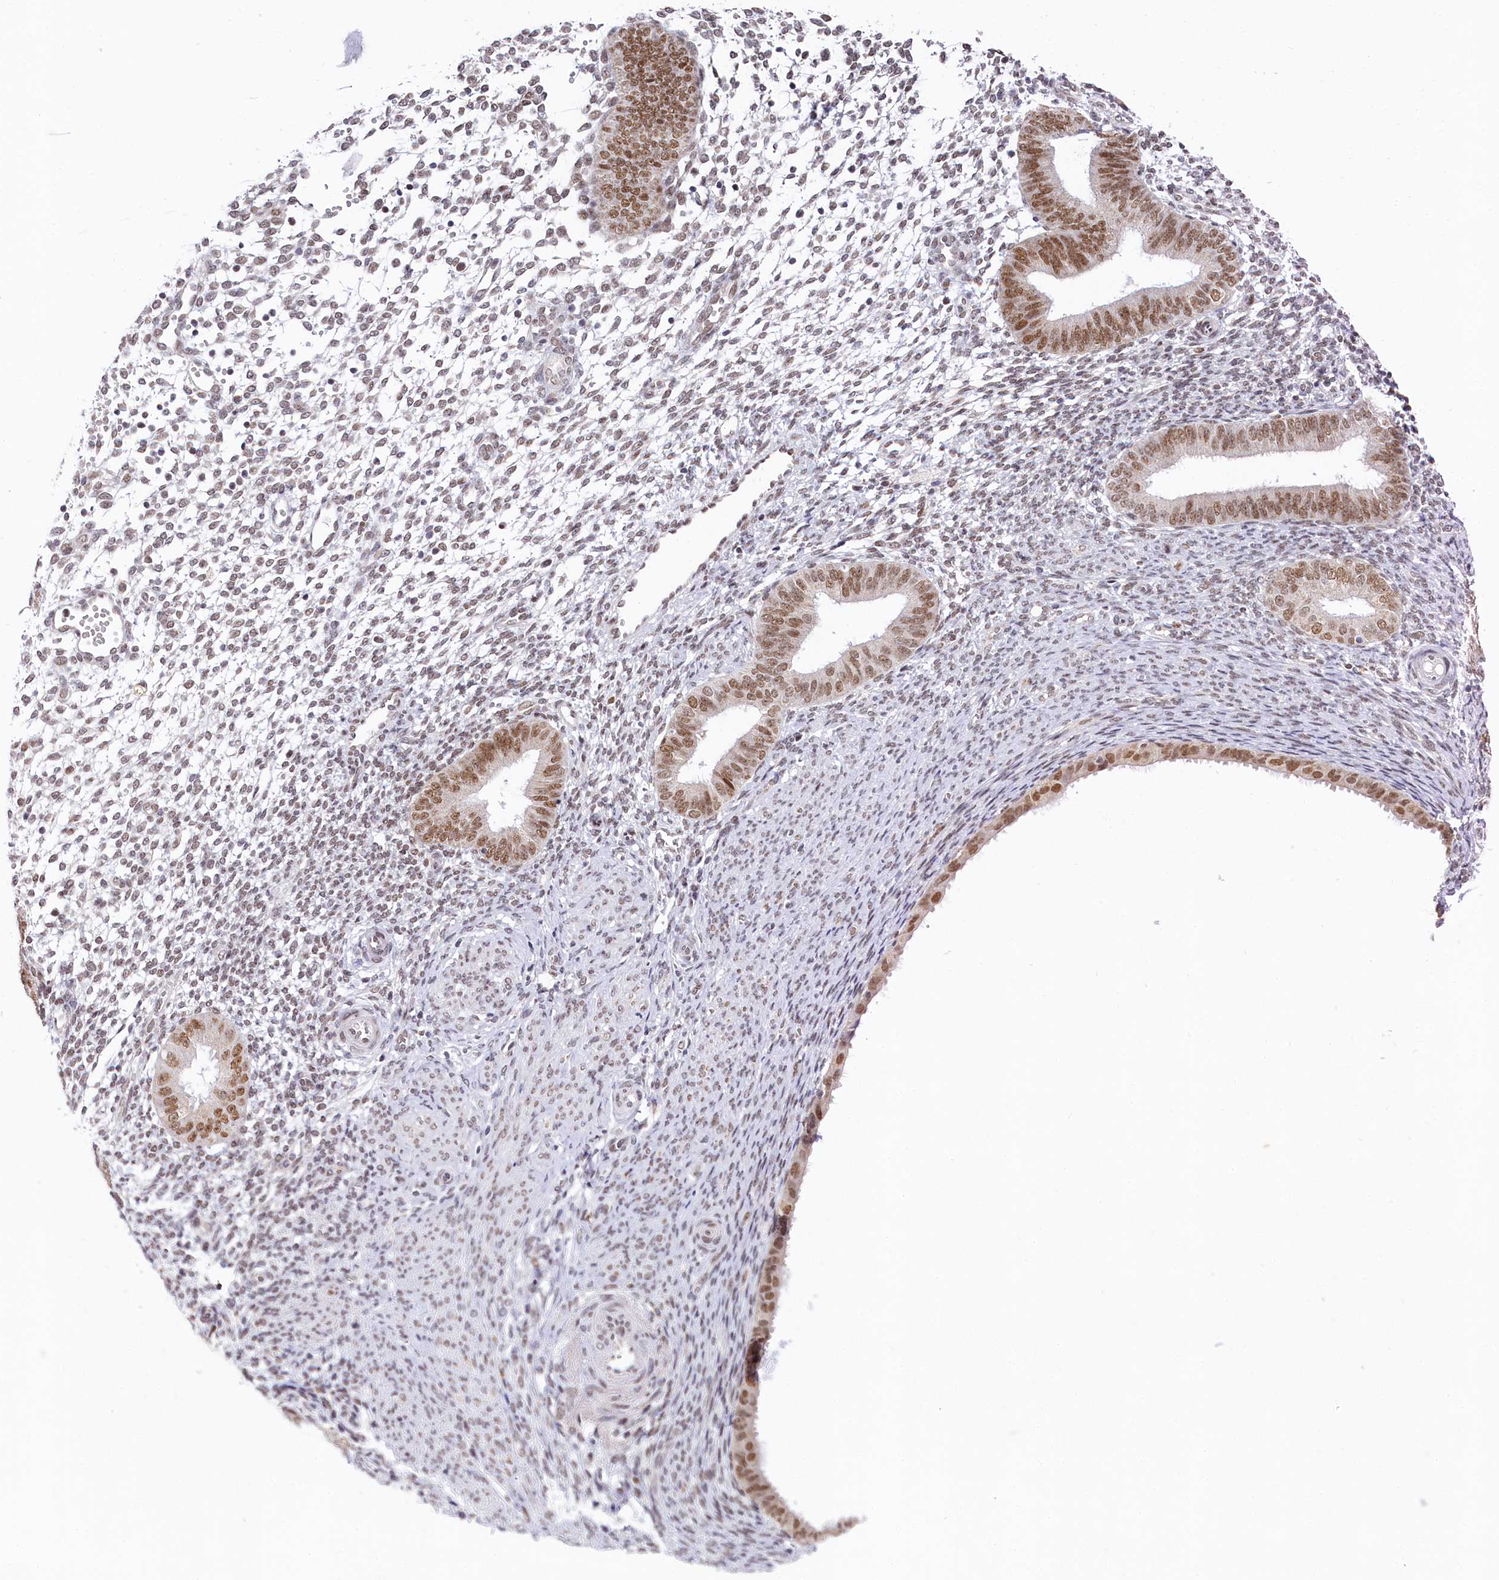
{"staining": {"intensity": "weak", "quantity": "<25%", "location": "nuclear"}, "tissue": "endometrium", "cell_type": "Cells in endometrial stroma", "image_type": "normal", "snomed": [{"axis": "morphology", "description": "Normal tissue, NOS"}, {"axis": "topography", "description": "Uterus"}, {"axis": "topography", "description": "Endometrium"}], "caption": "Immunohistochemistry micrograph of benign endometrium stained for a protein (brown), which demonstrates no staining in cells in endometrial stroma. Nuclei are stained in blue.", "gene": "PPHLN1", "patient": {"sex": "female", "age": 48}}